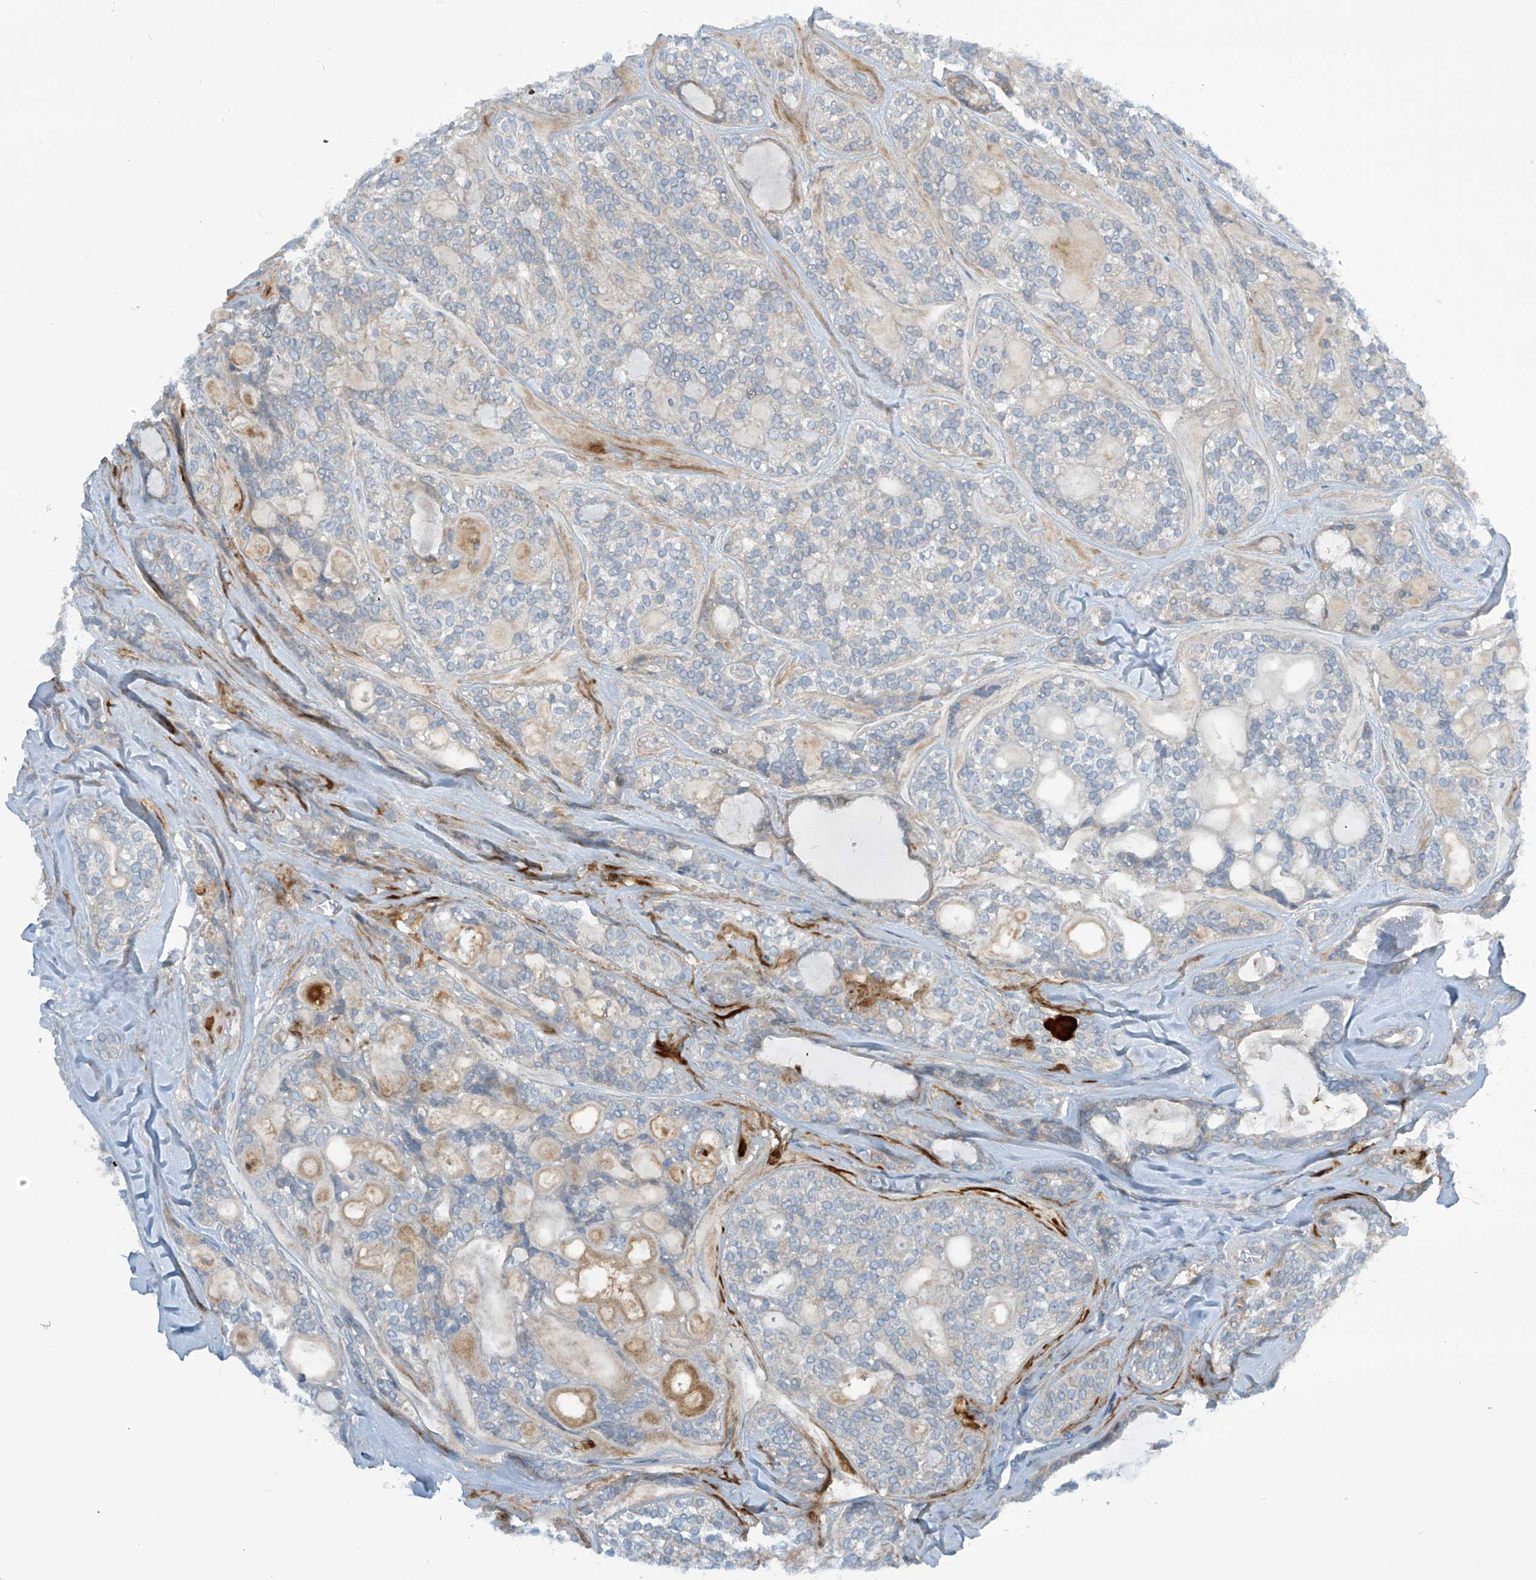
{"staining": {"intensity": "negative", "quantity": "none", "location": "none"}, "tissue": "head and neck cancer", "cell_type": "Tumor cells", "image_type": "cancer", "snomed": [{"axis": "morphology", "description": "Adenocarcinoma, NOS"}, {"axis": "topography", "description": "Head-Neck"}], "caption": "DAB immunohistochemical staining of human head and neck cancer demonstrates no significant expression in tumor cells. Nuclei are stained in blue.", "gene": "FSD1L", "patient": {"sex": "male", "age": 66}}